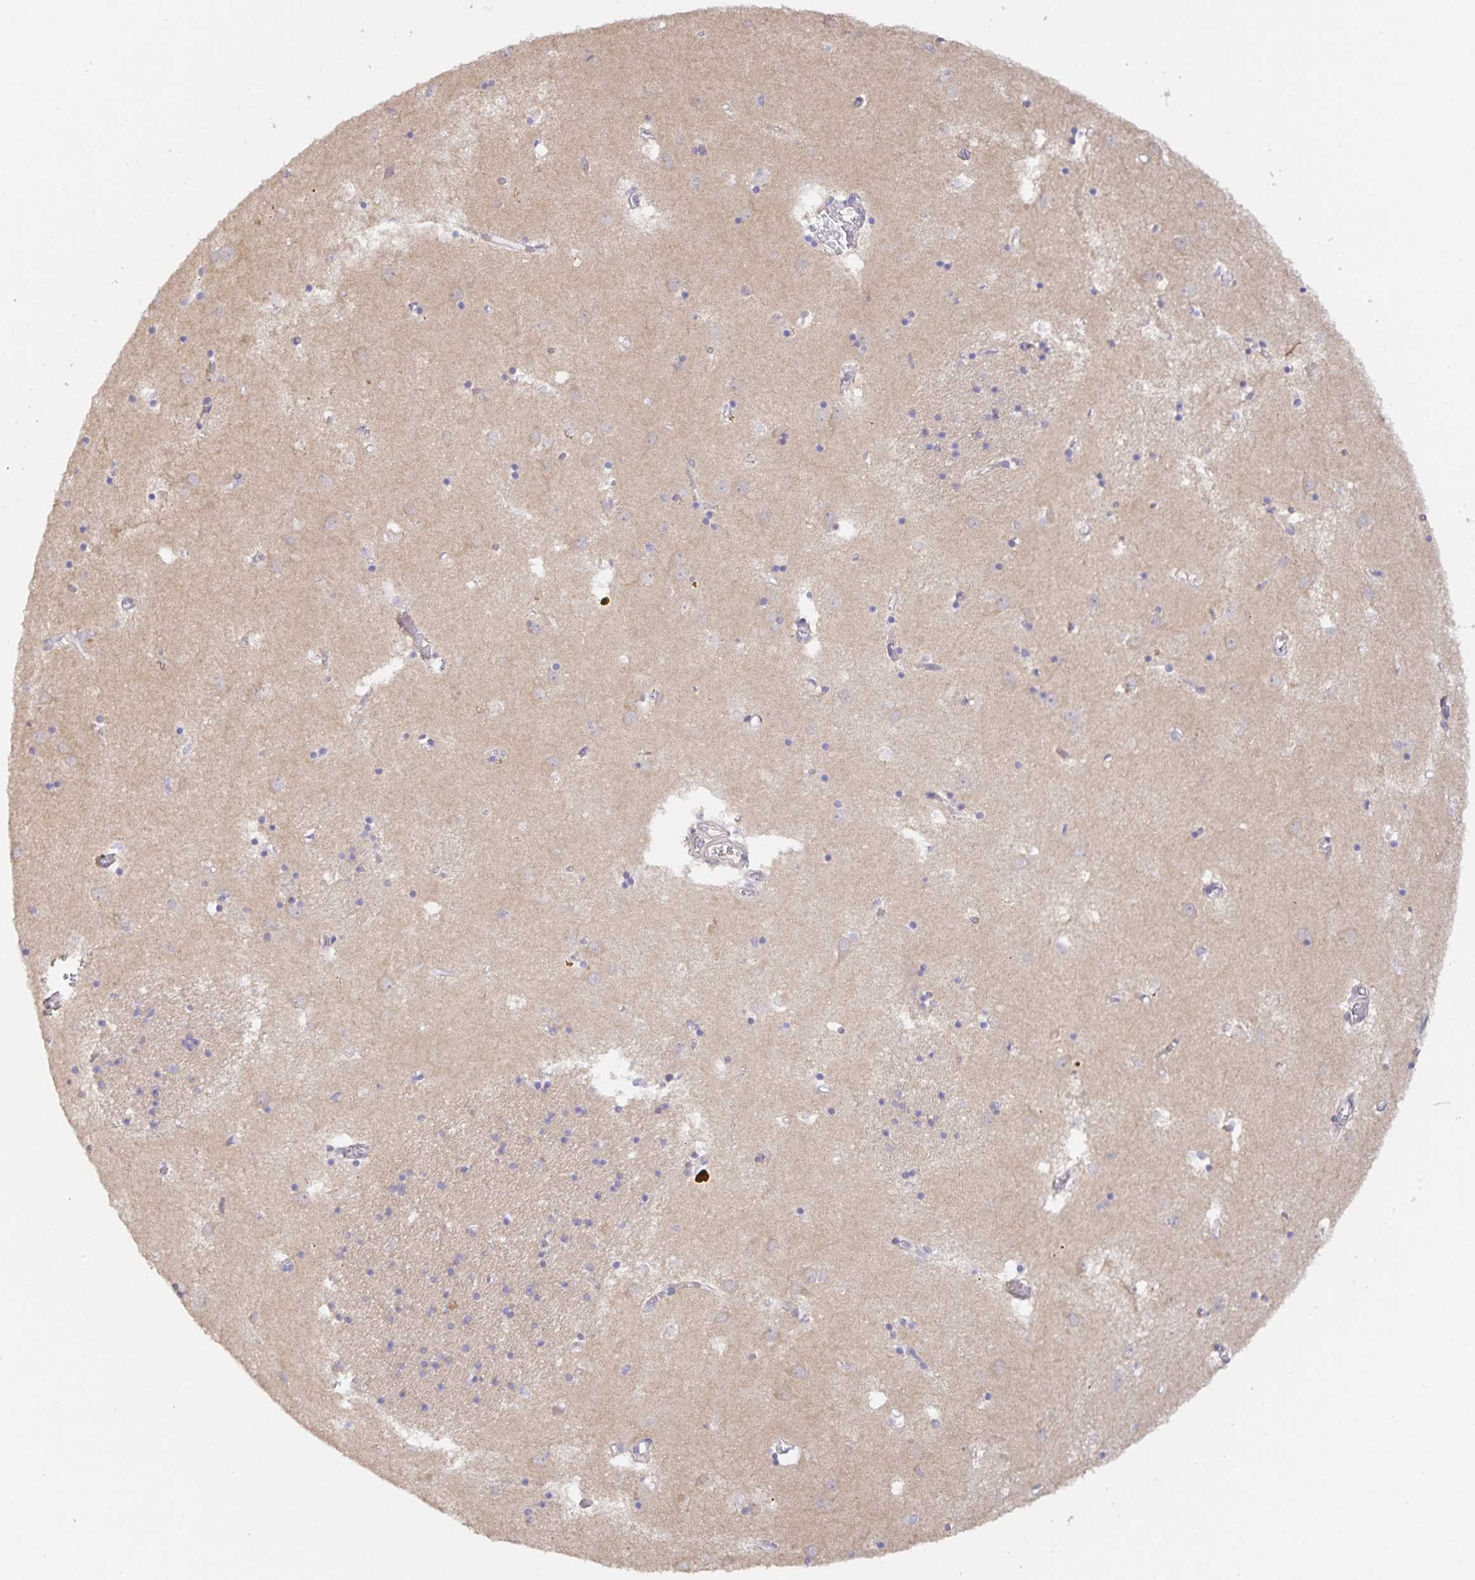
{"staining": {"intensity": "weak", "quantity": "<25%", "location": "cytoplasmic/membranous"}, "tissue": "caudate", "cell_type": "Glial cells", "image_type": "normal", "snomed": [{"axis": "morphology", "description": "Normal tissue, NOS"}, {"axis": "topography", "description": "Lateral ventricle wall"}], "caption": "This is a photomicrograph of IHC staining of normal caudate, which shows no expression in glial cells.", "gene": "ZDHHC11B", "patient": {"sex": "male", "age": 70}}